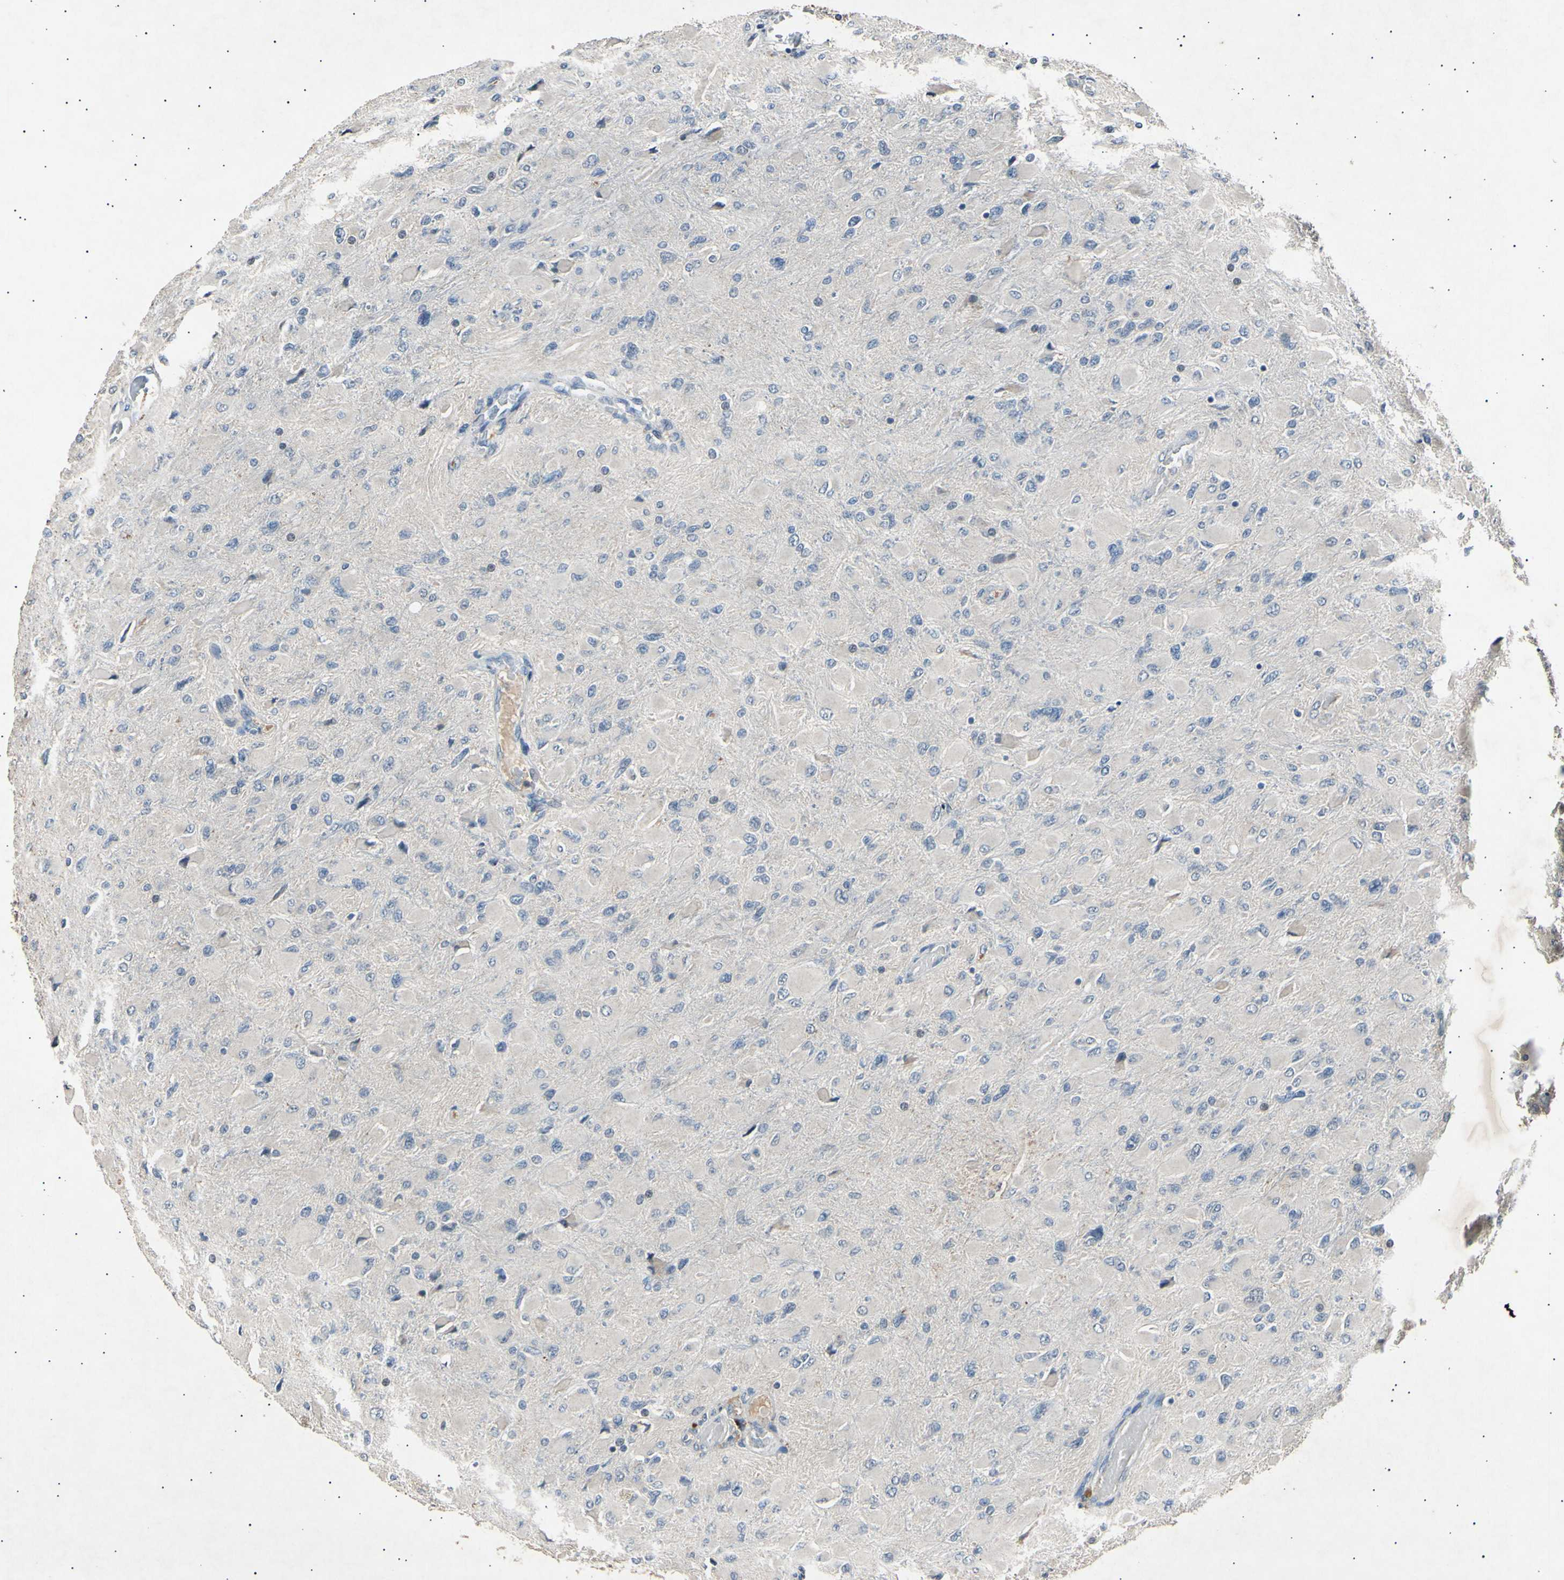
{"staining": {"intensity": "negative", "quantity": "none", "location": "none"}, "tissue": "glioma", "cell_type": "Tumor cells", "image_type": "cancer", "snomed": [{"axis": "morphology", "description": "Glioma, malignant, High grade"}, {"axis": "topography", "description": "Cerebral cortex"}], "caption": "Malignant glioma (high-grade) was stained to show a protein in brown. There is no significant expression in tumor cells. Nuclei are stained in blue.", "gene": "ADCY3", "patient": {"sex": "female", "age": 36}}